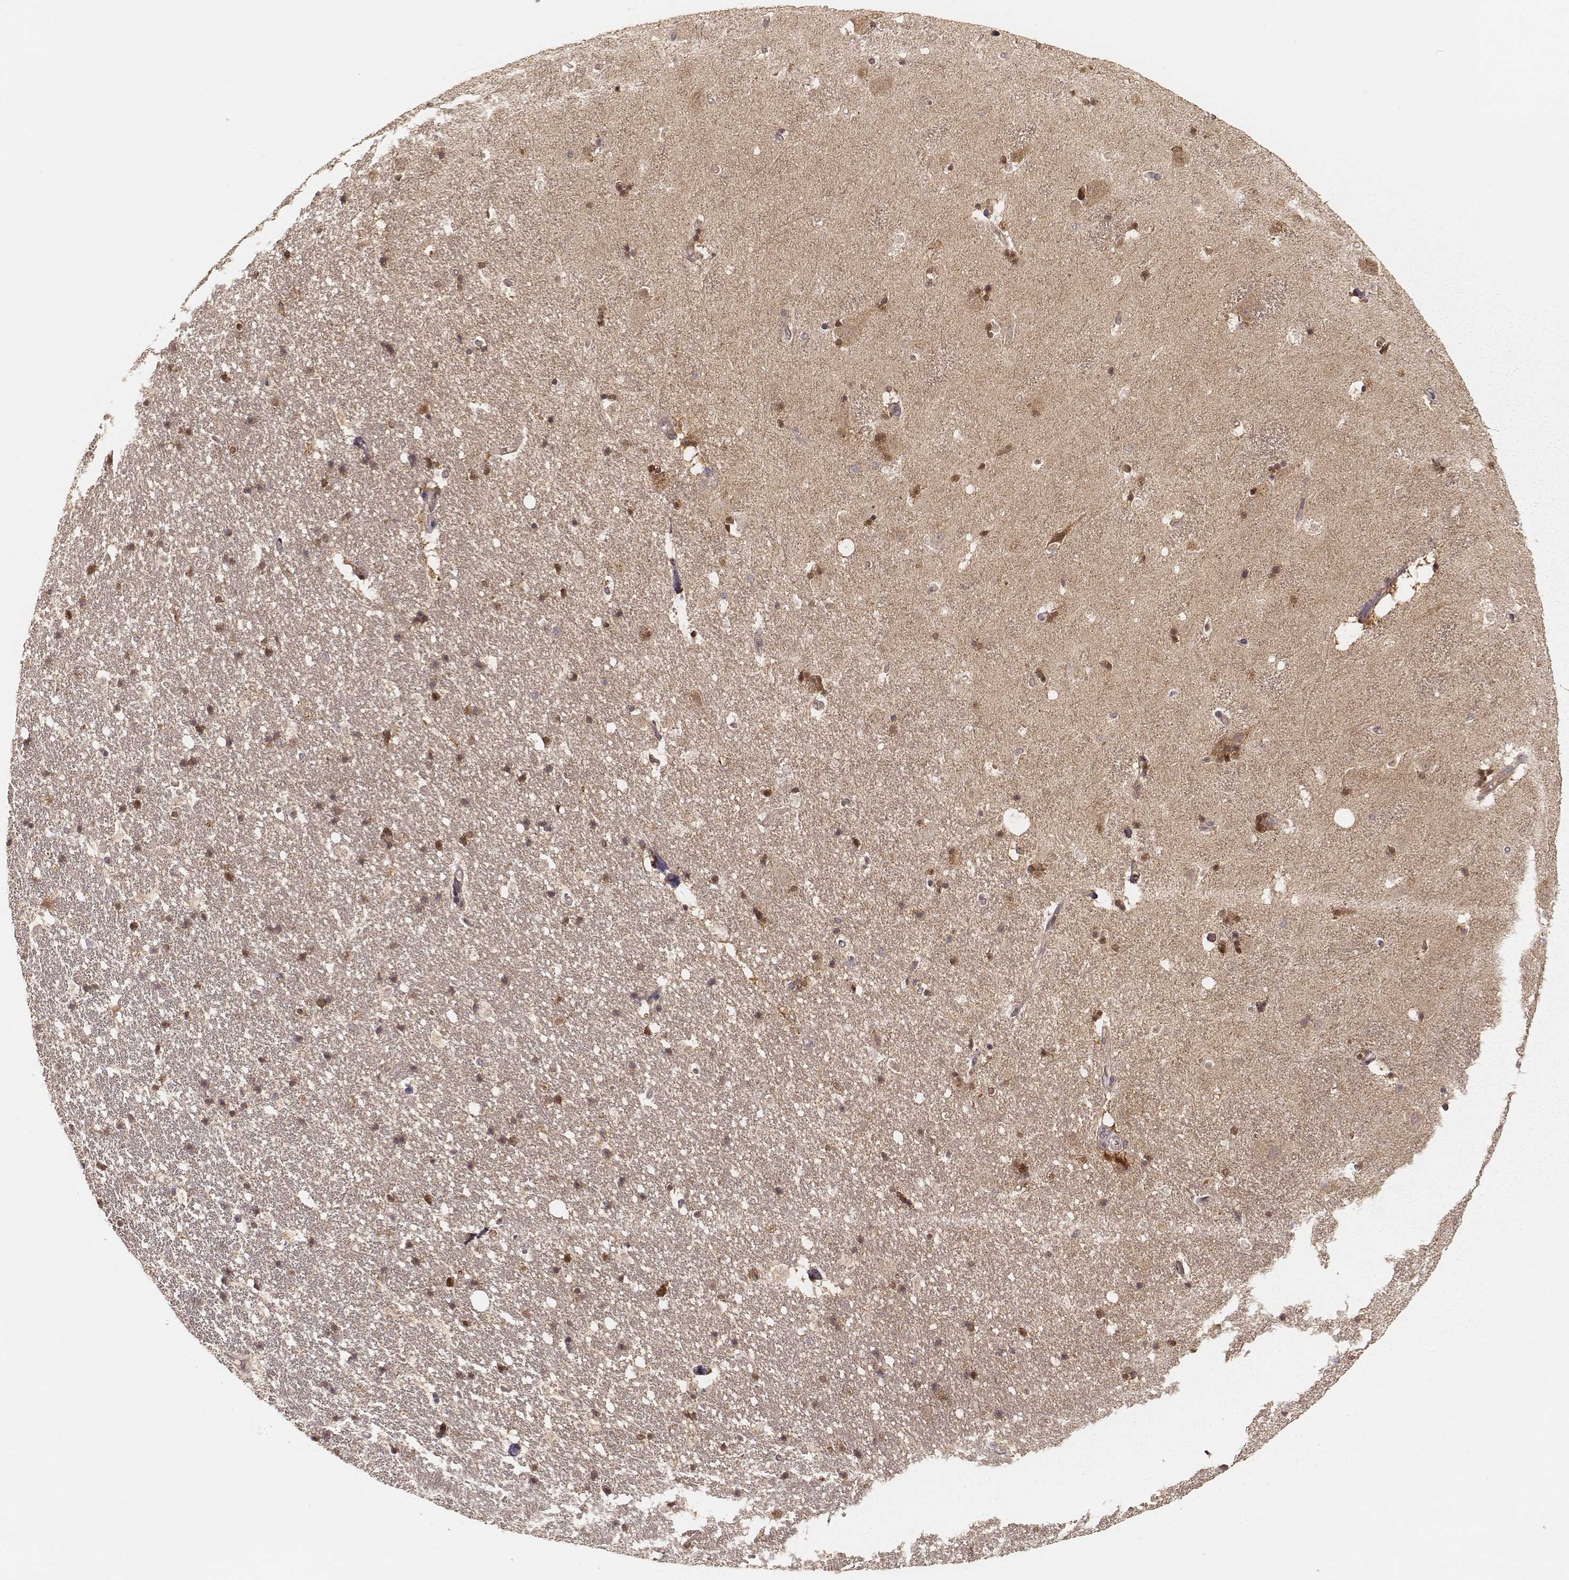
{"staining": {"intensity": "moderate", "quantity": ">75%", "location": "cytoplasmic/membranous,nuclear"}, "tissue": "hippocampus", "cell_type": "Glial cells", "image_type": "normal", "snomed": [{"axis": "morphology", "description": "Normal tissue, NOS"}, {"axis": "topography", "description": "Hippocampus"}], "caption": "Moderate cytoplasmic/membranous,nuclear expression is present in approximately >75% of glial cells in unremarkable hippocampus. The staining is performed using DAB brown chromogen to label protein expression. The nuclei are counter-stained blue using hematoxylin.", "gene": "CARS1", "patient": {"sex": "male", "age": 49}}